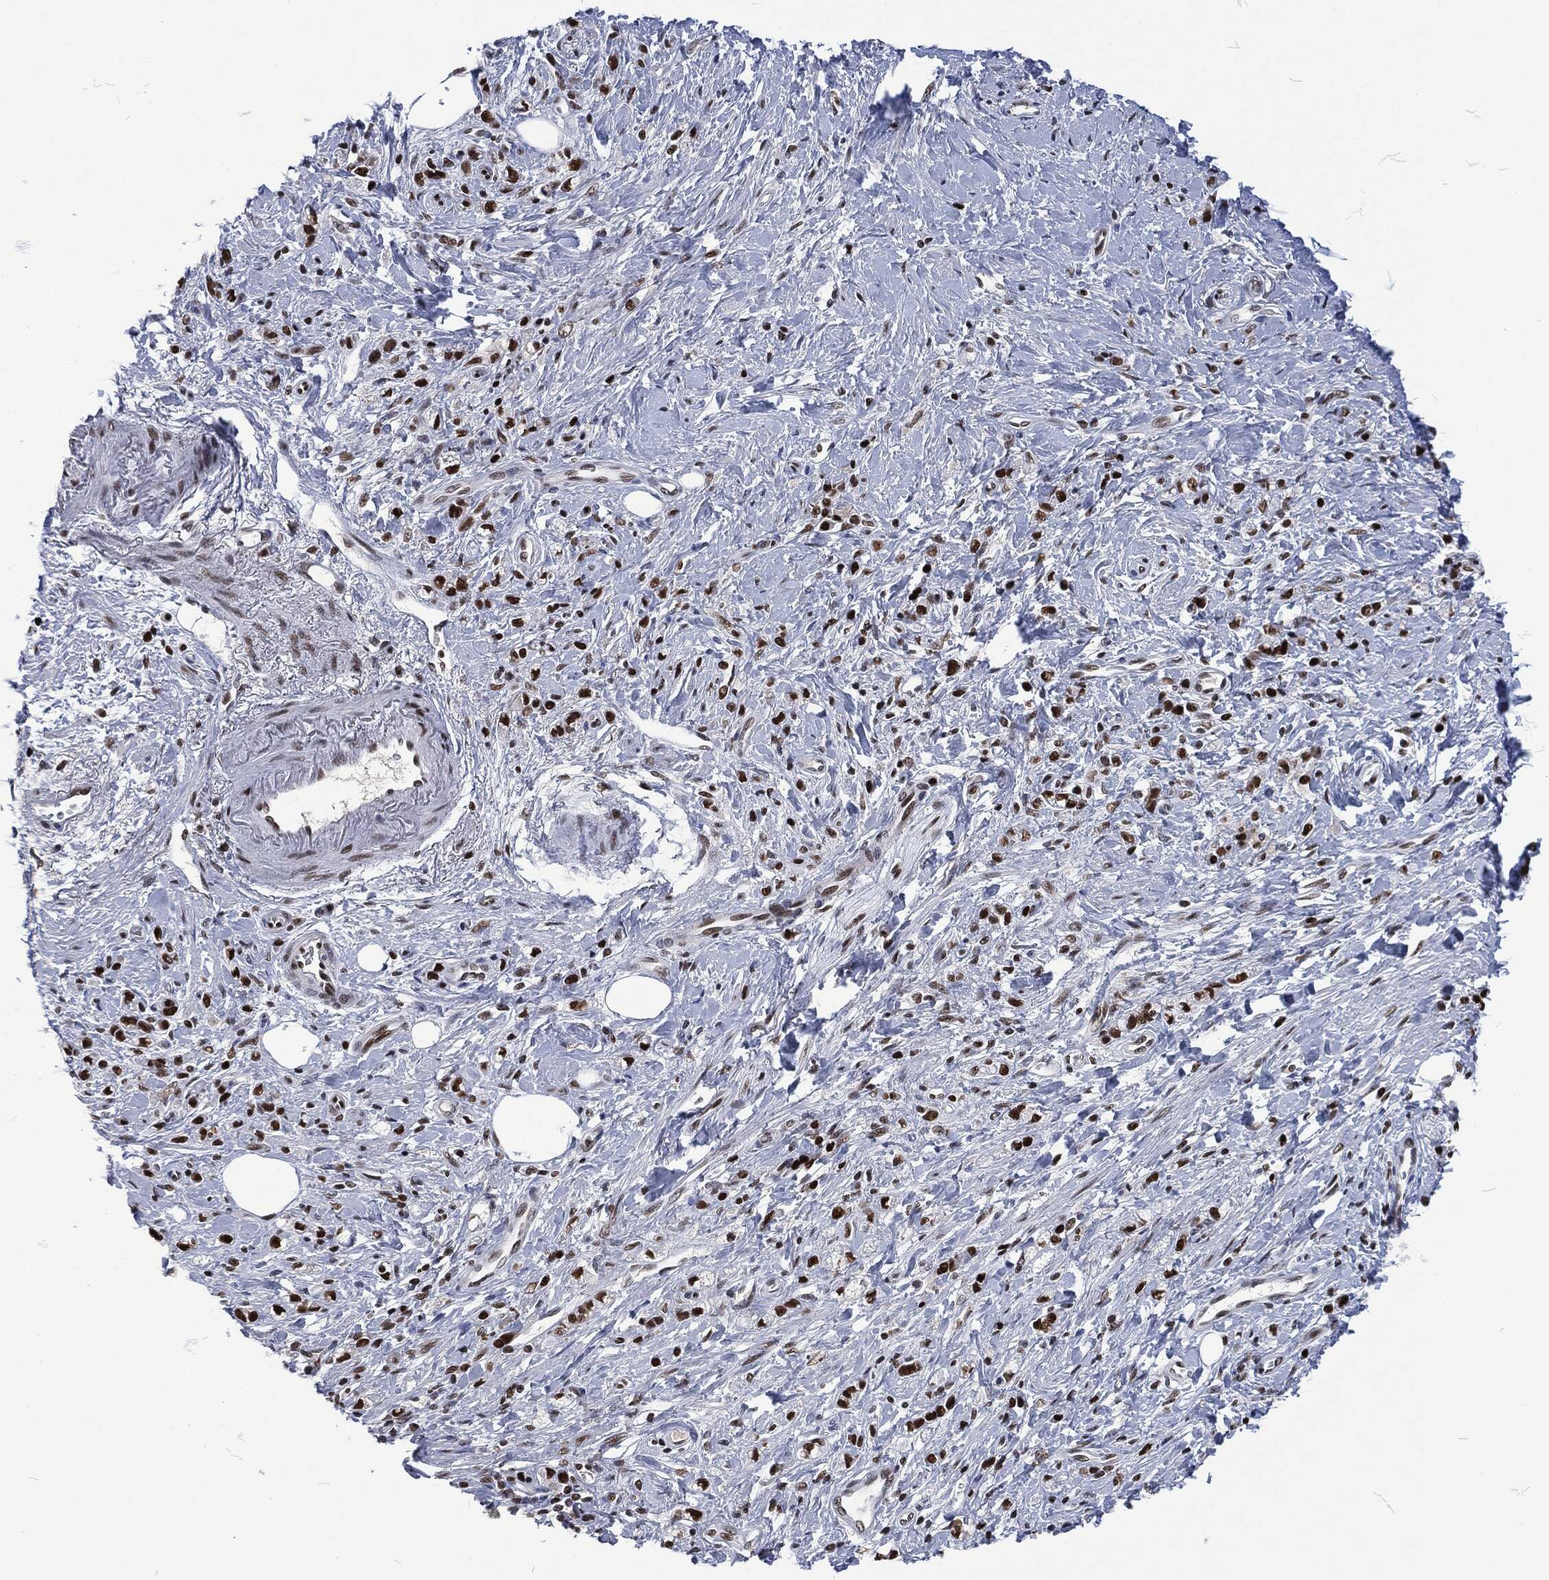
{"staining": {"intensity": "strong", "quantity": ">75%", "location": "nuclear"}, "tissue": "stomach cancer", "cell_type": "Tumor cells", "image_type": "cancer", "snomed": [{"axis": "morphology", "description": "Adenocarcinoma, NOS"}, {"axis": "topography", "description": "Stomach"}], "caption": "Immunohistochemical staining of human stomach cancer shows high levels of strong nuclear protein staining in about >75% of tumor cells.", "gene": "DCPS", "patient": {"sex": "male", "age": 77}}